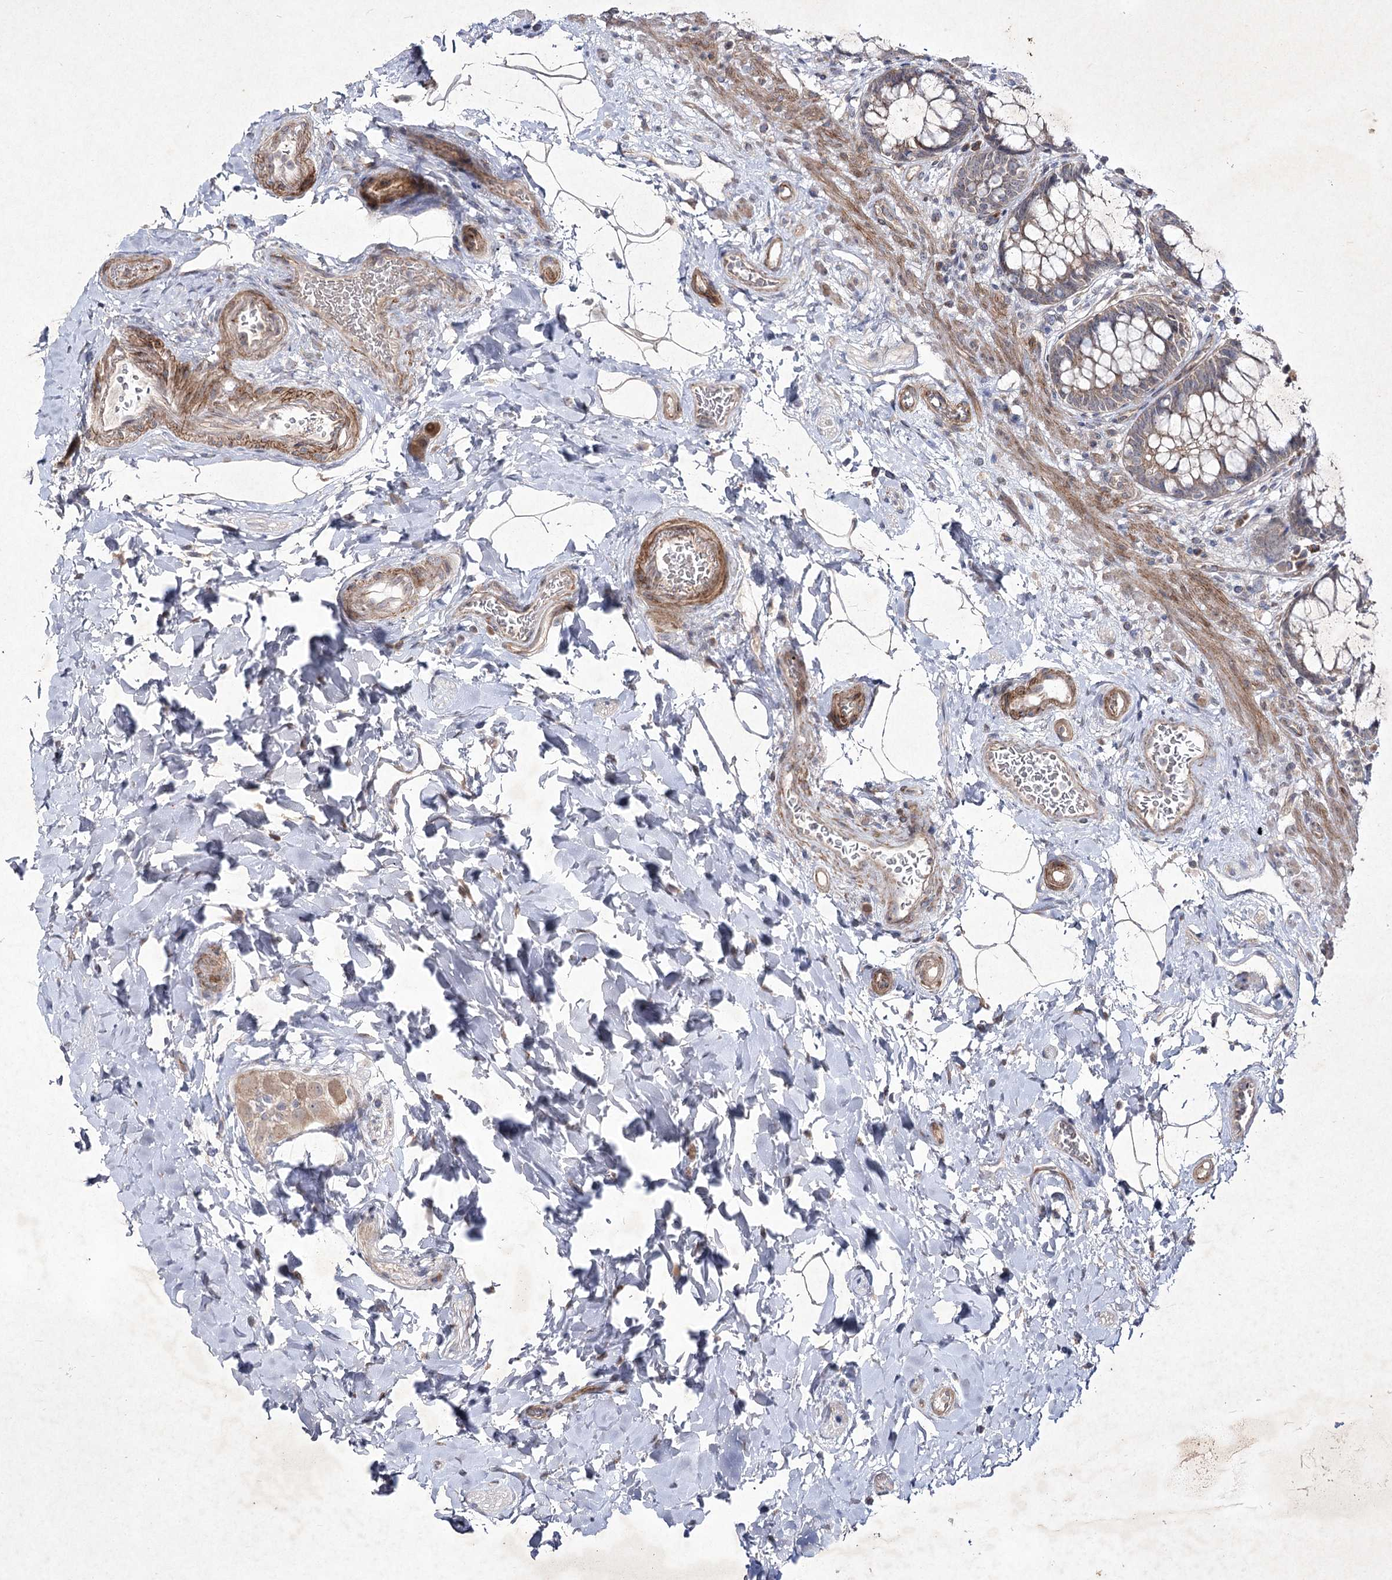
{"staining": {"intensity": "moderate", "quantity": ">75%", "location": "cytoplasmic/membranous"}, "tissue": "rectum", "cell_type": "Glandular cells", "image_type": "normal", "snomed": [{"axis": "morphology", "description": "Normal tissue, NOS"}, {"axis": "topography", "description": "Rectum"}], "caption": "IHC histopathology image of benign rectum: rectum stained using immunohistochemistry reveals medium levels of moderate protein expression localized specifically in the cytoplasmic/membranous of glandular cells, appearing as a cytoplasmic/membranous brown color.", "gene": "CIB2", "patient": {"sex": "male", "age": 64}}